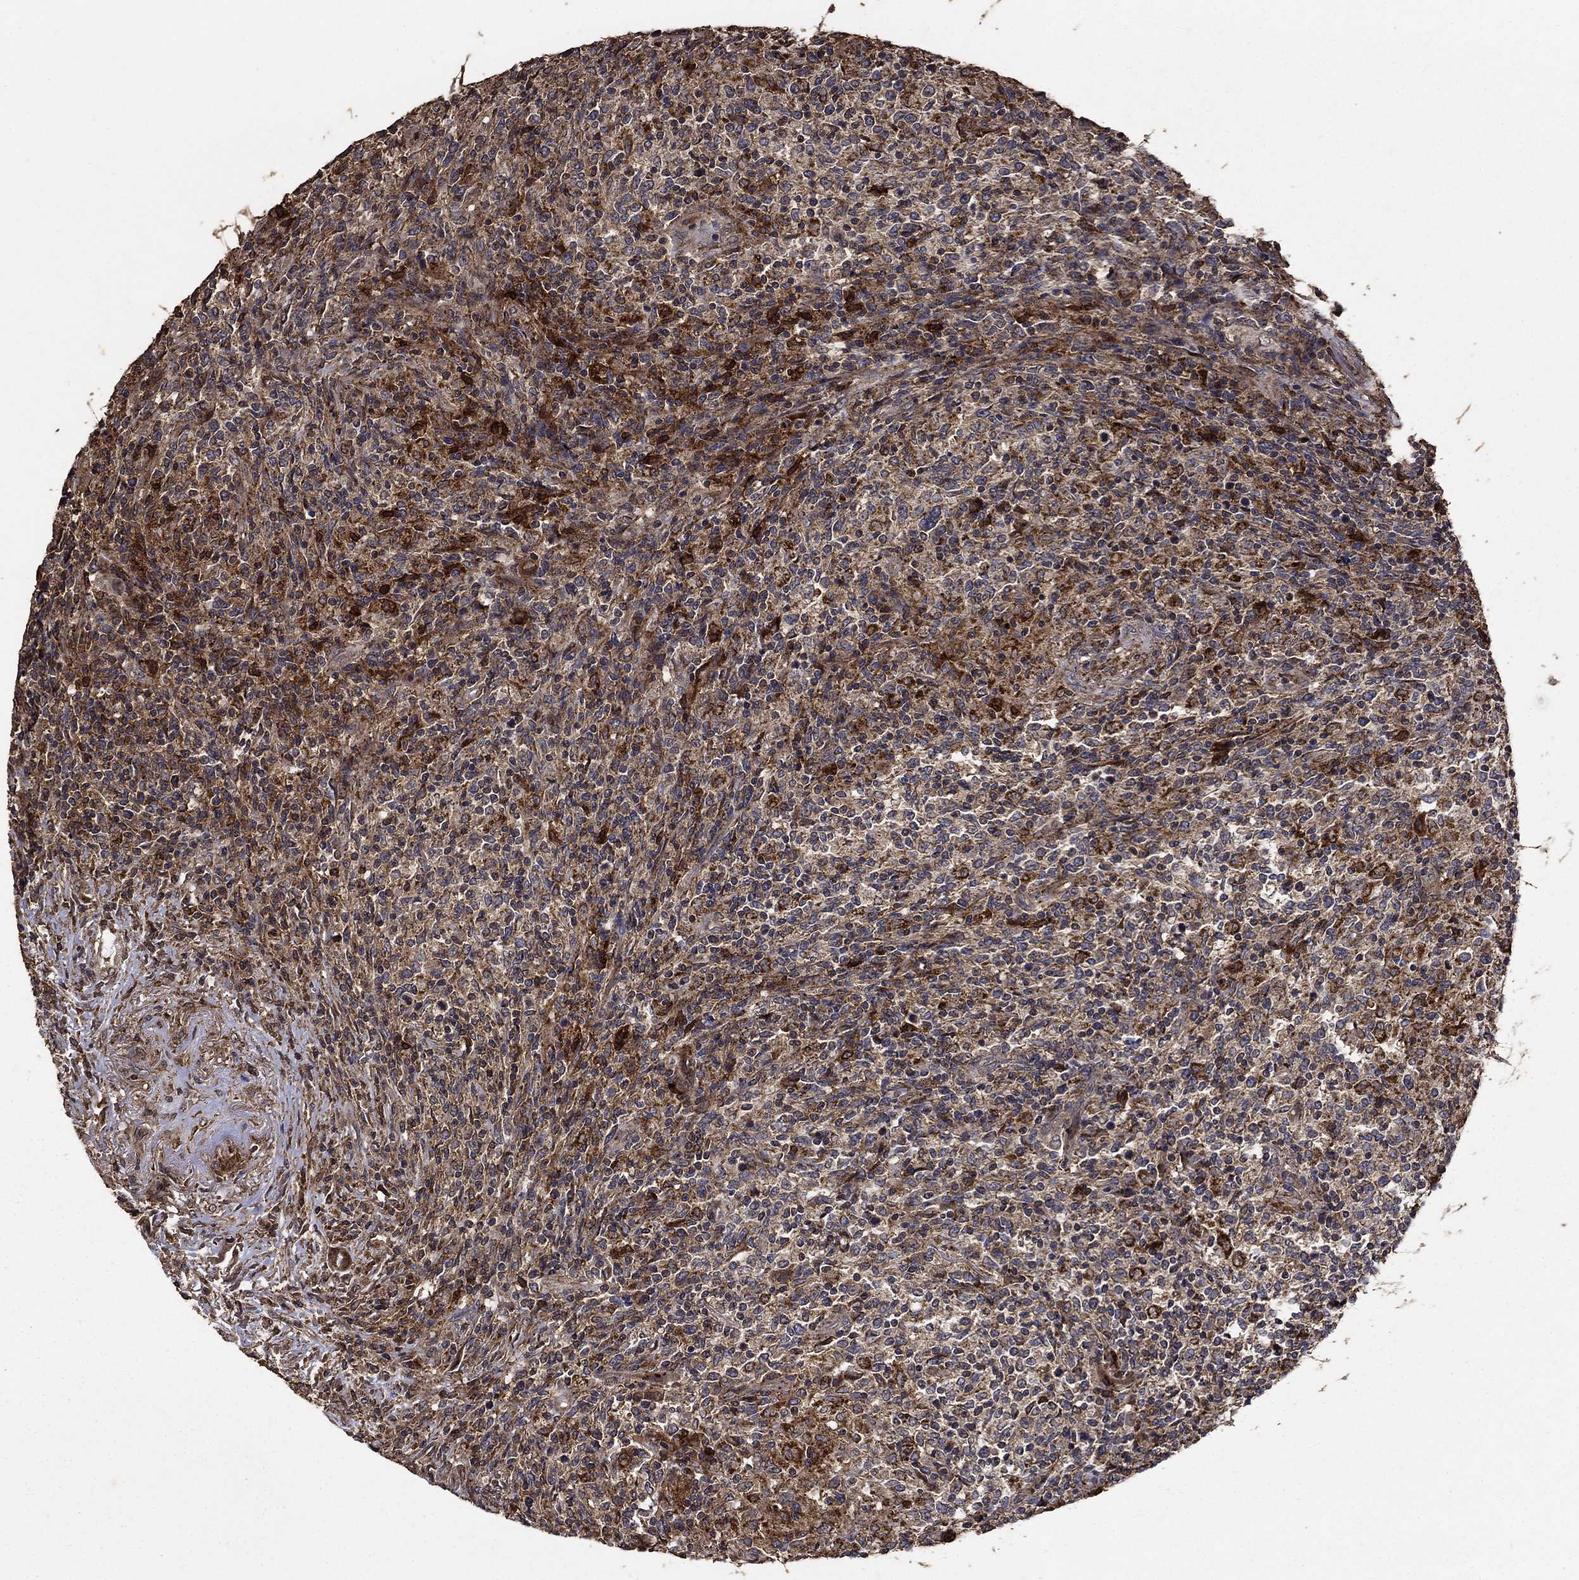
{"staining": {"intensity": "strong", "quantity": "25%-75%", "location": "cytoplasmic/membranous"}, "tissue": "lymphoma", "cell_type": "Tumor cells", "image_type": "cancer", "snomed": [{"axis": "morphology", "description": "Malignant lymphoma, non-Hodgkin's type, High grade"}, {"axis": "topography", "description": "Lung"}], "caption": "A high amount of strong cytoplasmic/membranous expression is seen in about 25%-75% of tumor cells in lymphoma tissue.", "gene": "IFRD1", "patient": {"sex": "male", "age": 79}}